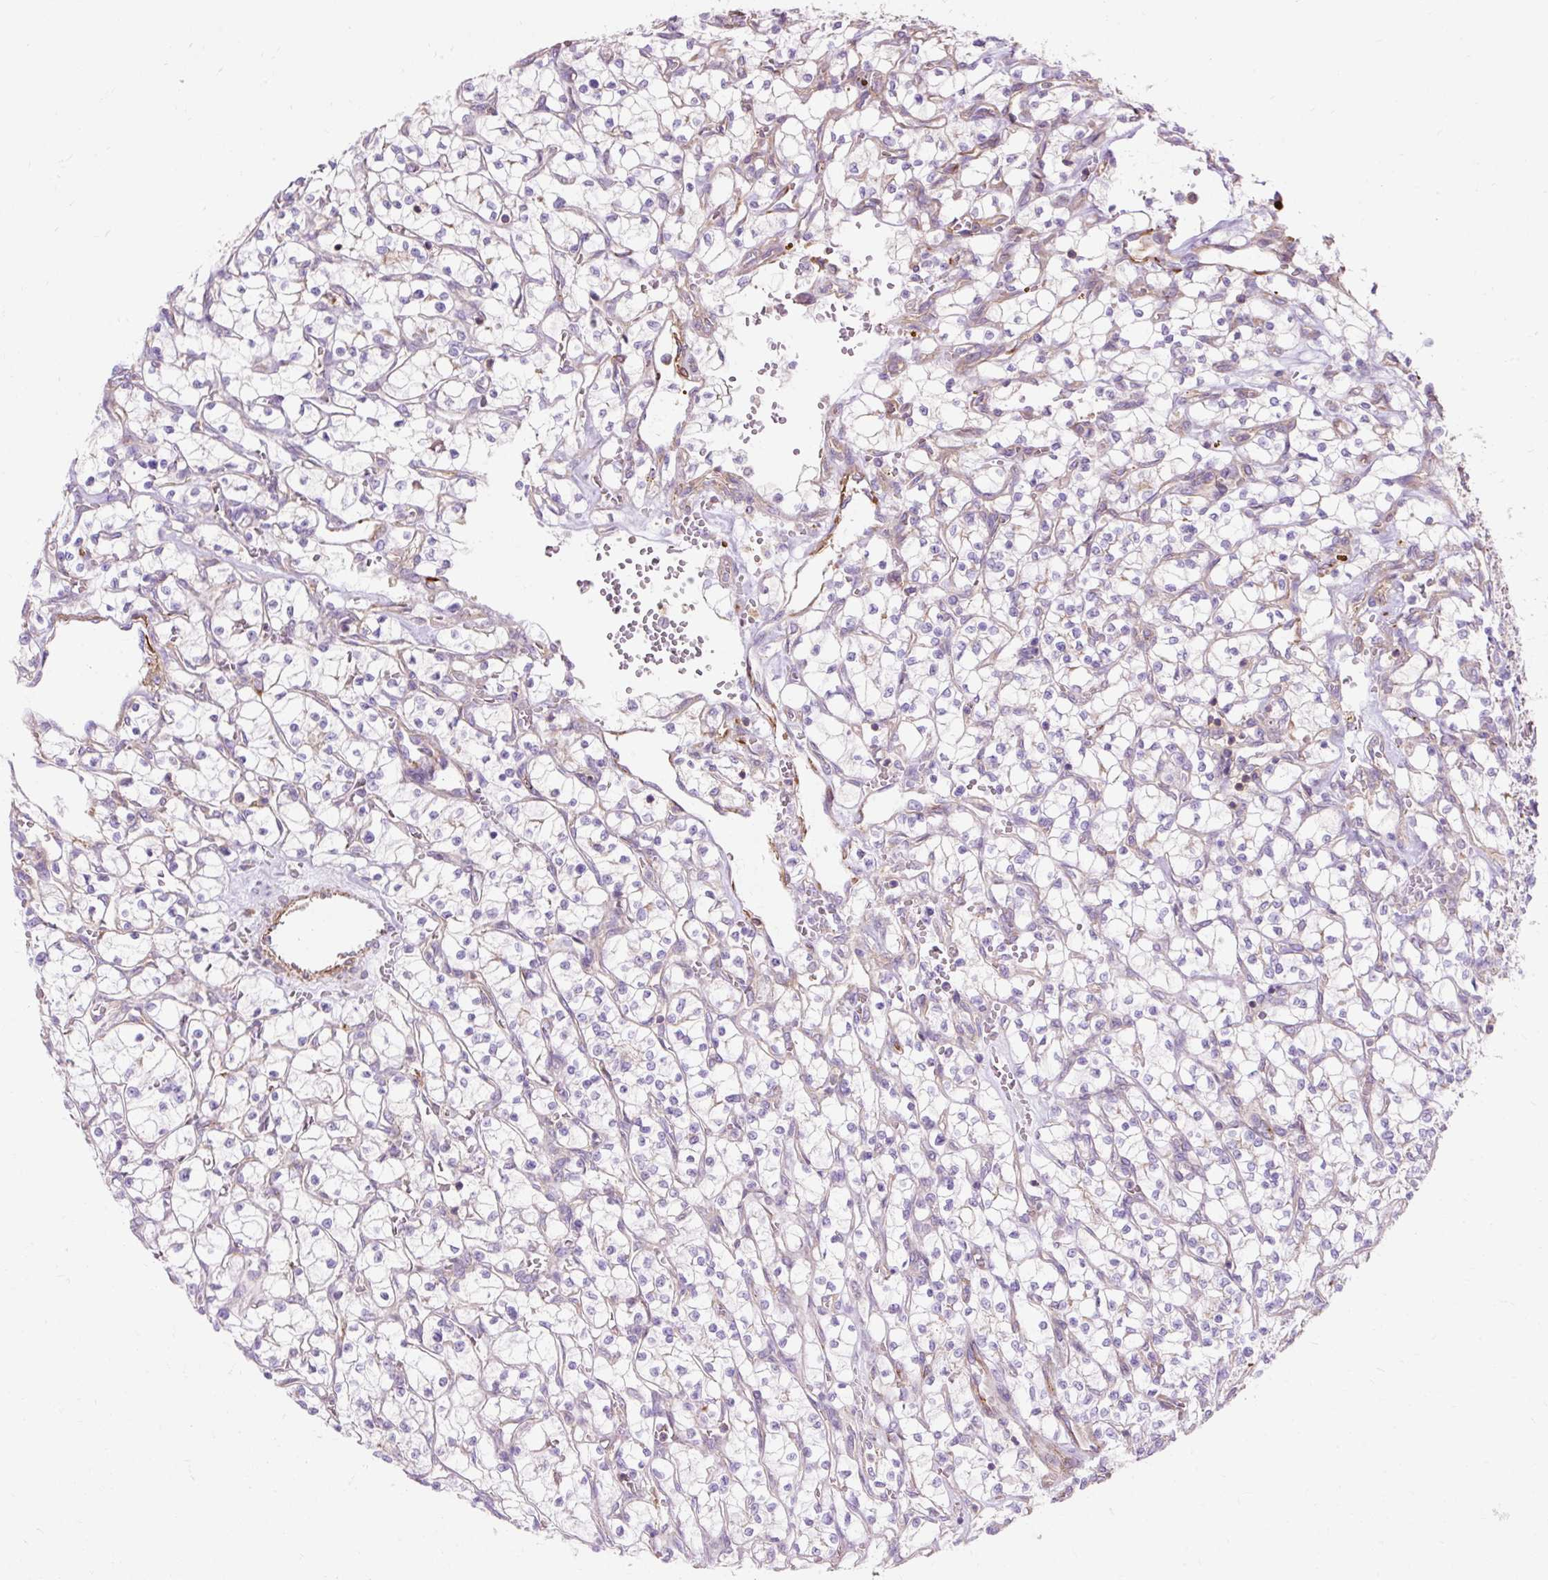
{"staining": {"intensity": "negative", "quantity": "none", "location": "none"}, "tissue": "renal cancer", "cell_type": "Tumor cells", "image_type": "cancer", "snomed": [{"axis": "morphology", "description": "Adenocarcinoma, NOS"}, {"axis": "topography", "description": "Kidney"}], "caption": "The immunohistochemistry (IHC) image has no significant staining in tumor cells of renal cancer tissue.", "gene": "TBC1D2B", "patient": {"sex": "female", "age": 64}}